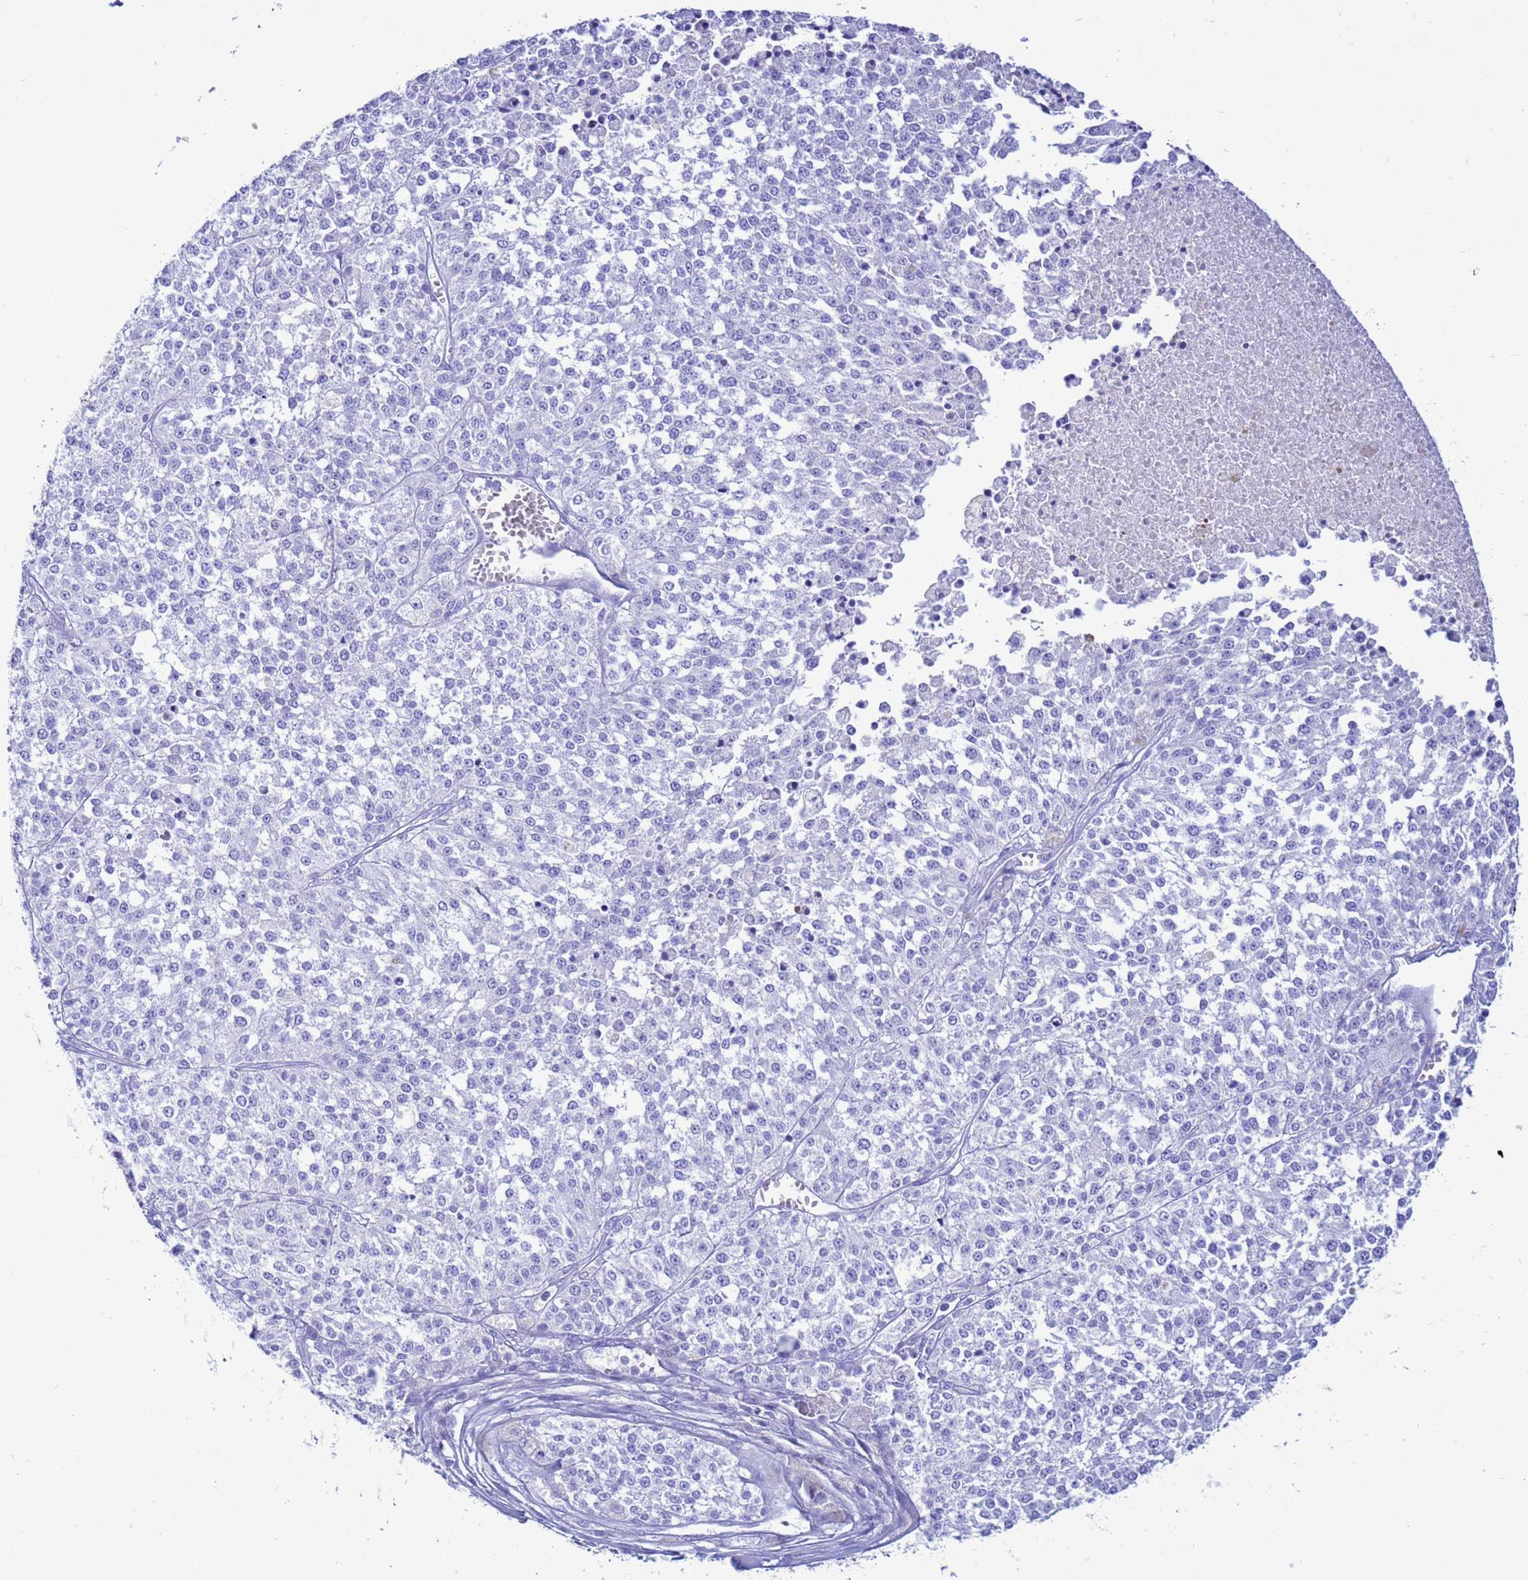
{"staining": {"intensity": "negative", "quantity": "none", "location": "none"}, "tissue": "melanoma", "cell_type": "Tumor cells", "image_type": "cancer", "snomed": [{"axis": "morphology", "description": "Malignant melanoma, NOS"}, {"axis": "topography", "description": "Skin"}], "caption": "Immunohistochemistry (IHC) of human malignant melanoma shows no staining in tumor cells.", "gene": "AKR1C2", "patient": {"sex": "female", "age": 64}}